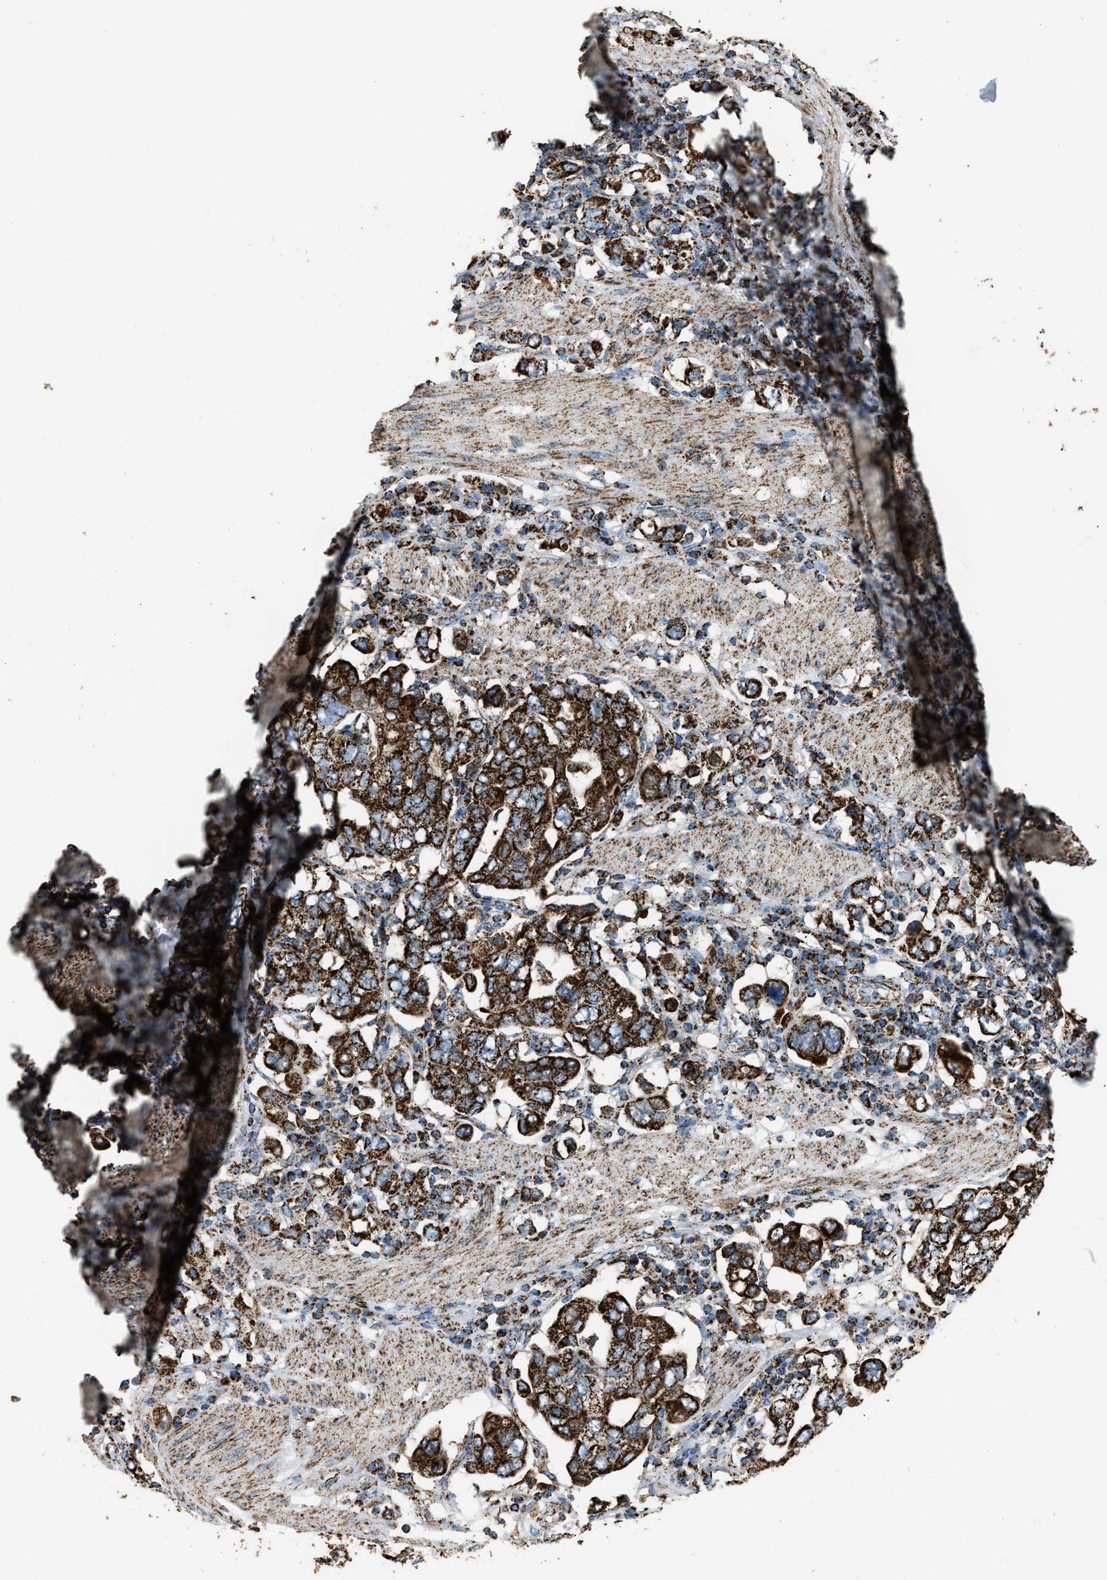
{"staining": {"intensity": "strong", "quantity": ">75%", "location": "cytoplasmic/membranous"}, "tissue": "stomach cancer", "cell_type": "Tumor cells", "image_type": "cancer", "snomed": [{"axis": "morphology", "description": "Adenocarcinoma, NOS"}, {"axis": "topography", "description": "Stomach, upper"}], "caption": "IHC of adenocarcinoma (stomach) shows high levels of strong cytoplasmic/membranous staining in about >75% of tumor cells.", "gene": "MDH2", "patient": {"sex": "male", "age": 62}}